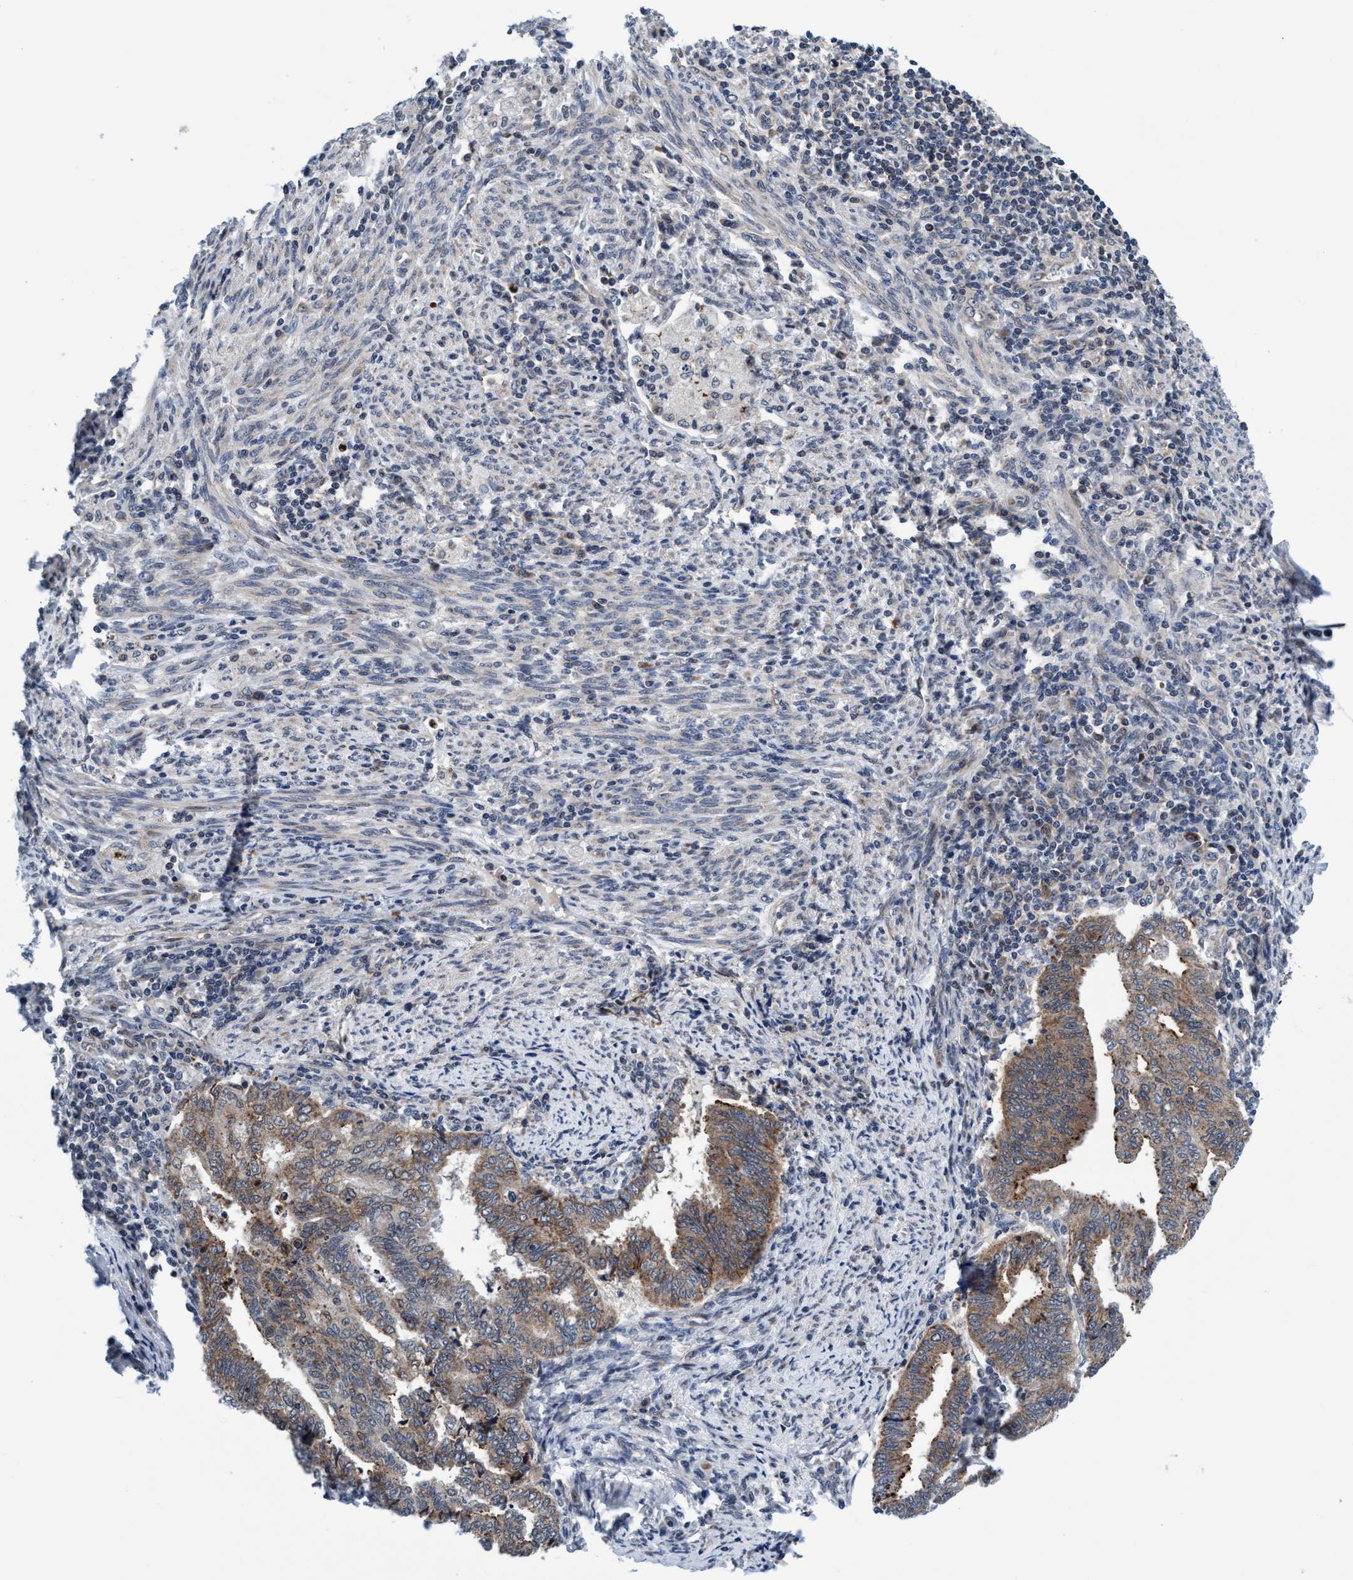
{"staining": {"intensity": "moderate", "quantity": ">75%", "location": "cytoplasmic/membranous"}, "tissue": "endometrial cancer", "cell_type": "Tumor cells", "image_type": "cancer", "snomed": [{"axis": "morphology", "description": "Polyp, NOS"}, {"axis": "morphology", "description": "Adenocarcinoma, NOS"}, {"axis": "morphology", "description": "Adenoma, NOS"}, {"axis": "topography", "description": "Endometrium"}], "caption": "Moderate cytoplasmic/membranous positivity for a protein is appreciated in about >75% of tumor cells of polyp (endometrial) using immunohistochemistry.", "gene": "AGAP2", "patient": {"sex": "female", "age": 79}}